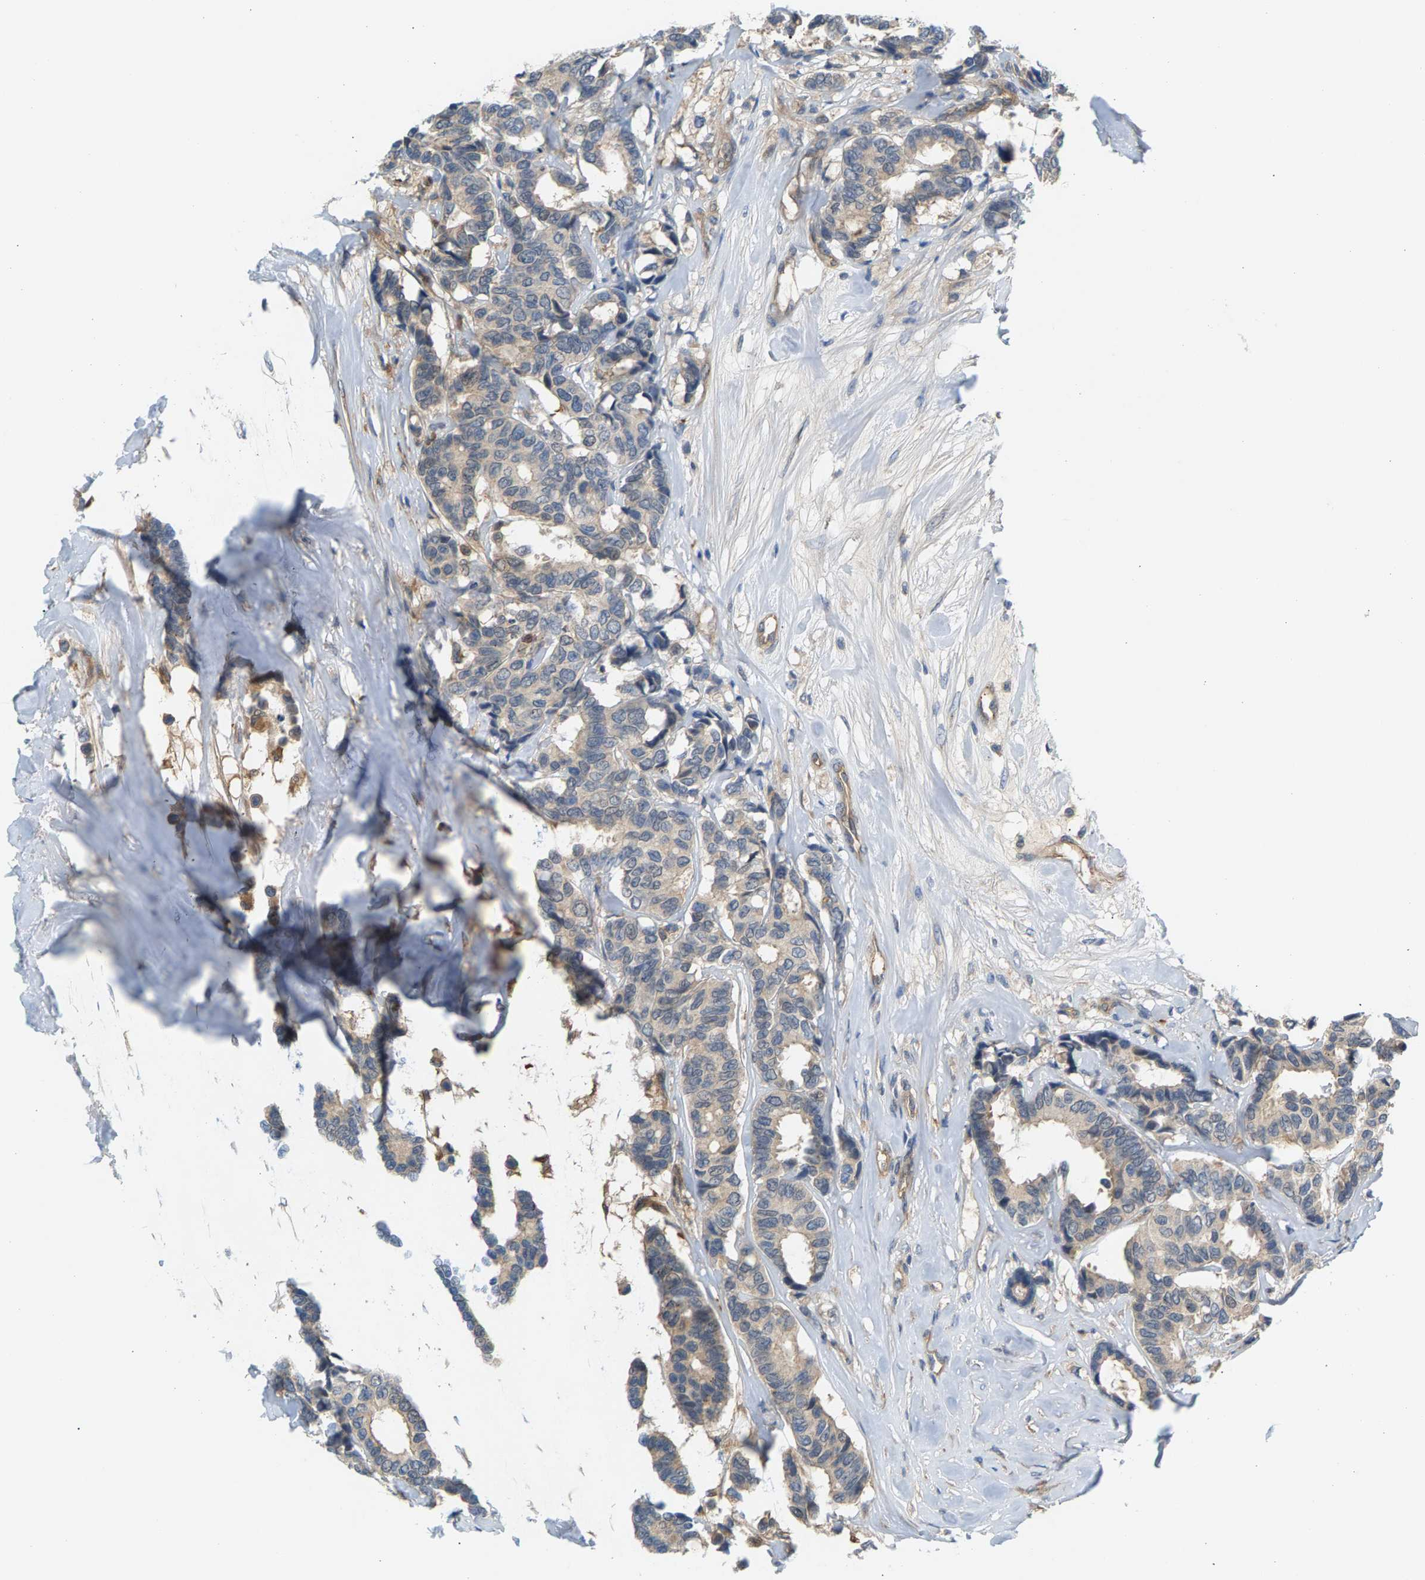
{"staining": {"intensity": "weak", "quantity": ">75%", "location": "cytoplasmic/membranous"}, "tissue": "breast cancer", "cell_type": "Tumor cells", "image_type": "cancer", "snomed": [{"axis": "morphology", "description": "Duct carcinoma"}, {"axis": "topography", "description": "Breast"}], "caption": "Breast cancer stained for a protein (brown) demonstrates weak cytoplasmic/membranous positive staining in approximately >75% of tumor cells.", "gene": "KRTAP27-1", "patient": {"sex": "female", "age": 87}}